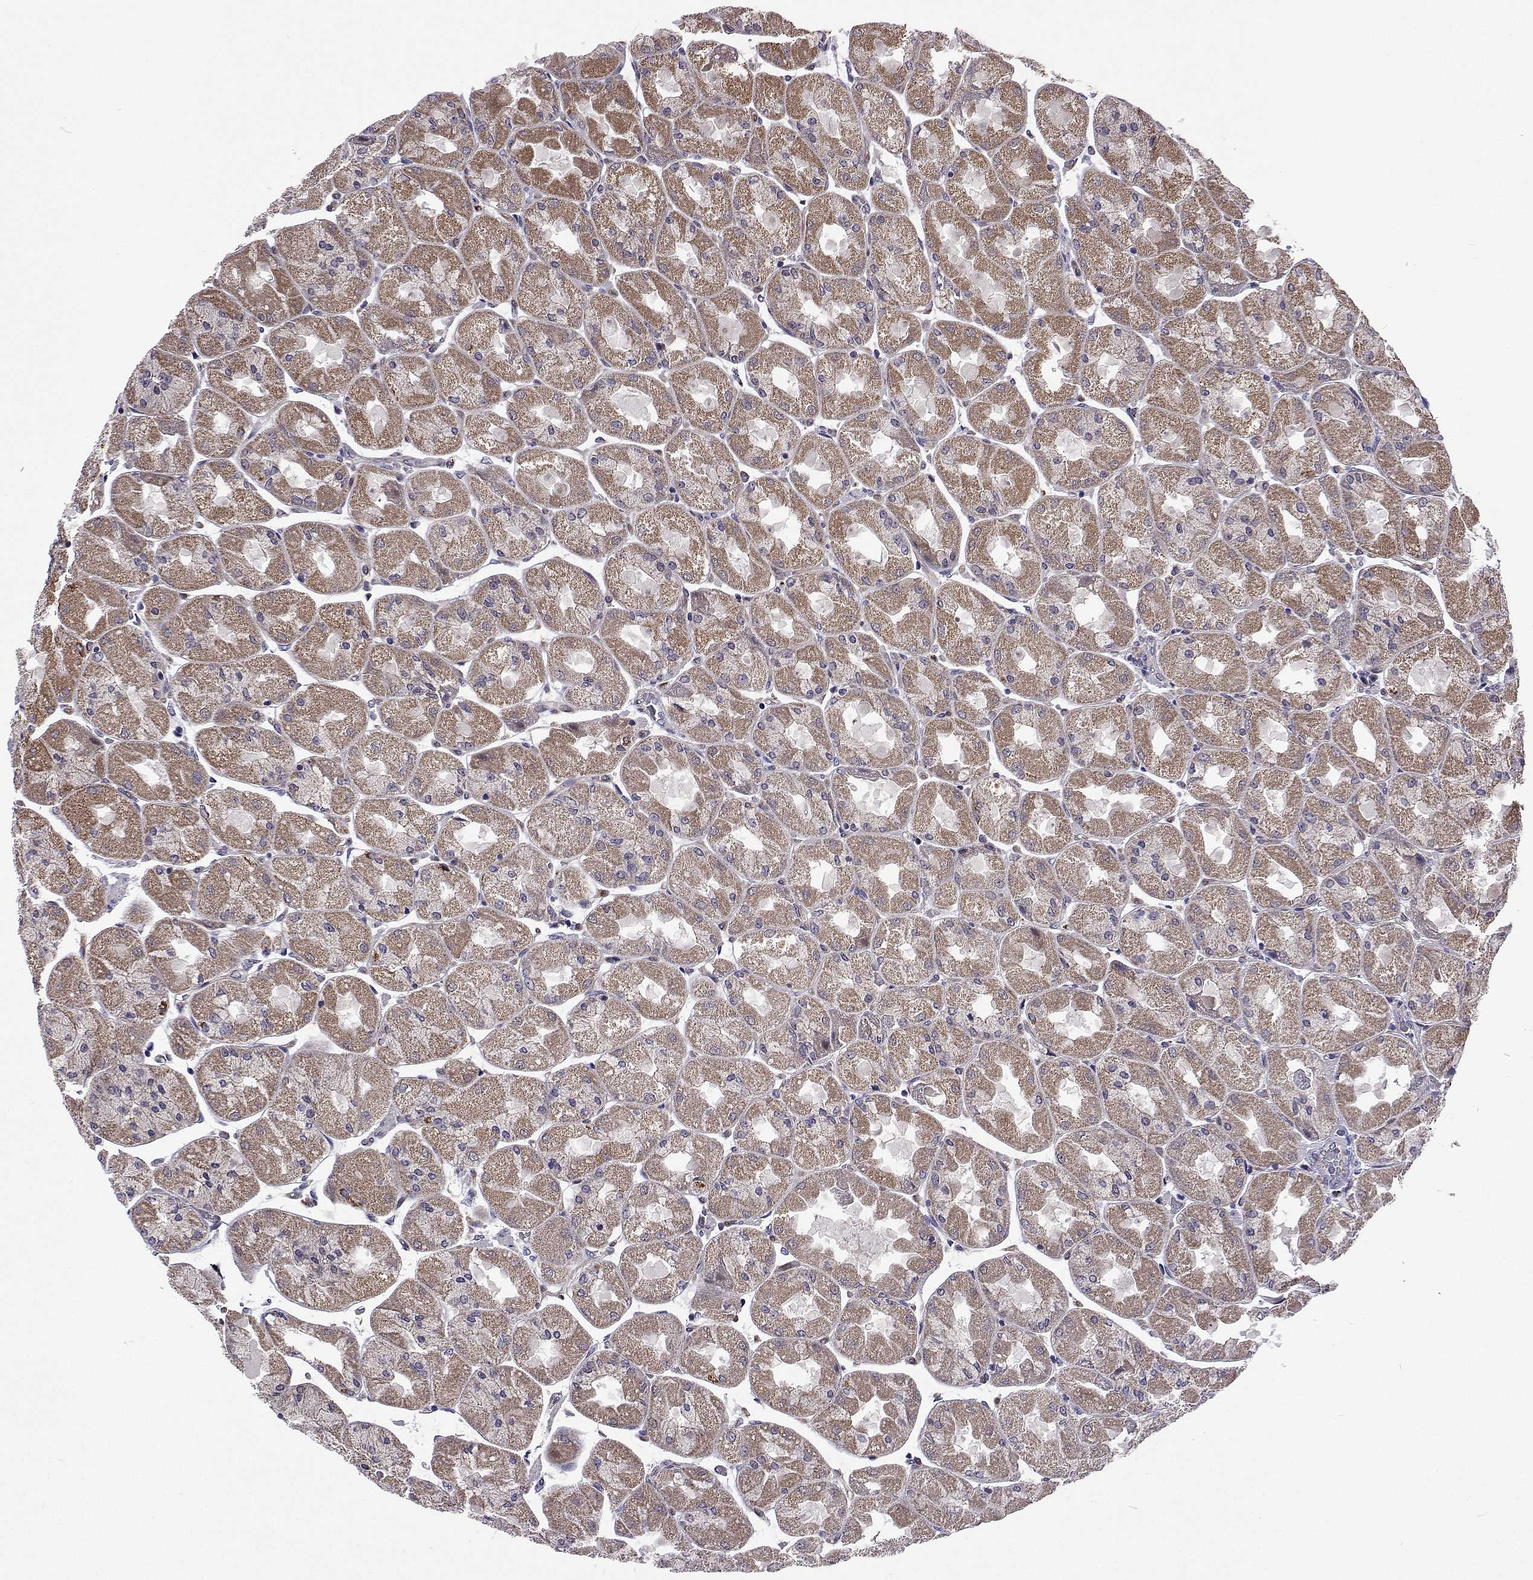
{"staining": {"intensity": "moderate", "quantity": "25%-75%", "location": "cytoplasmic/membranous"}, "tissue": "stomach", "cell_type": "Glandular cells", "image_type": "normal", "snomed": [{"axis": "morphology", "description": "Normal tissue, NOS"}, {"axis": "topography", "description": "Stomach"}], "caption": "This histopathology image shows immunohistochemistry staining of benign stomach, with medium moderate cytoplasmic/membranous expression in approximately 25%-75% of glandular cells.", "gene": "DHTKD1", "patient": {"sex": "female", "age": 61}}